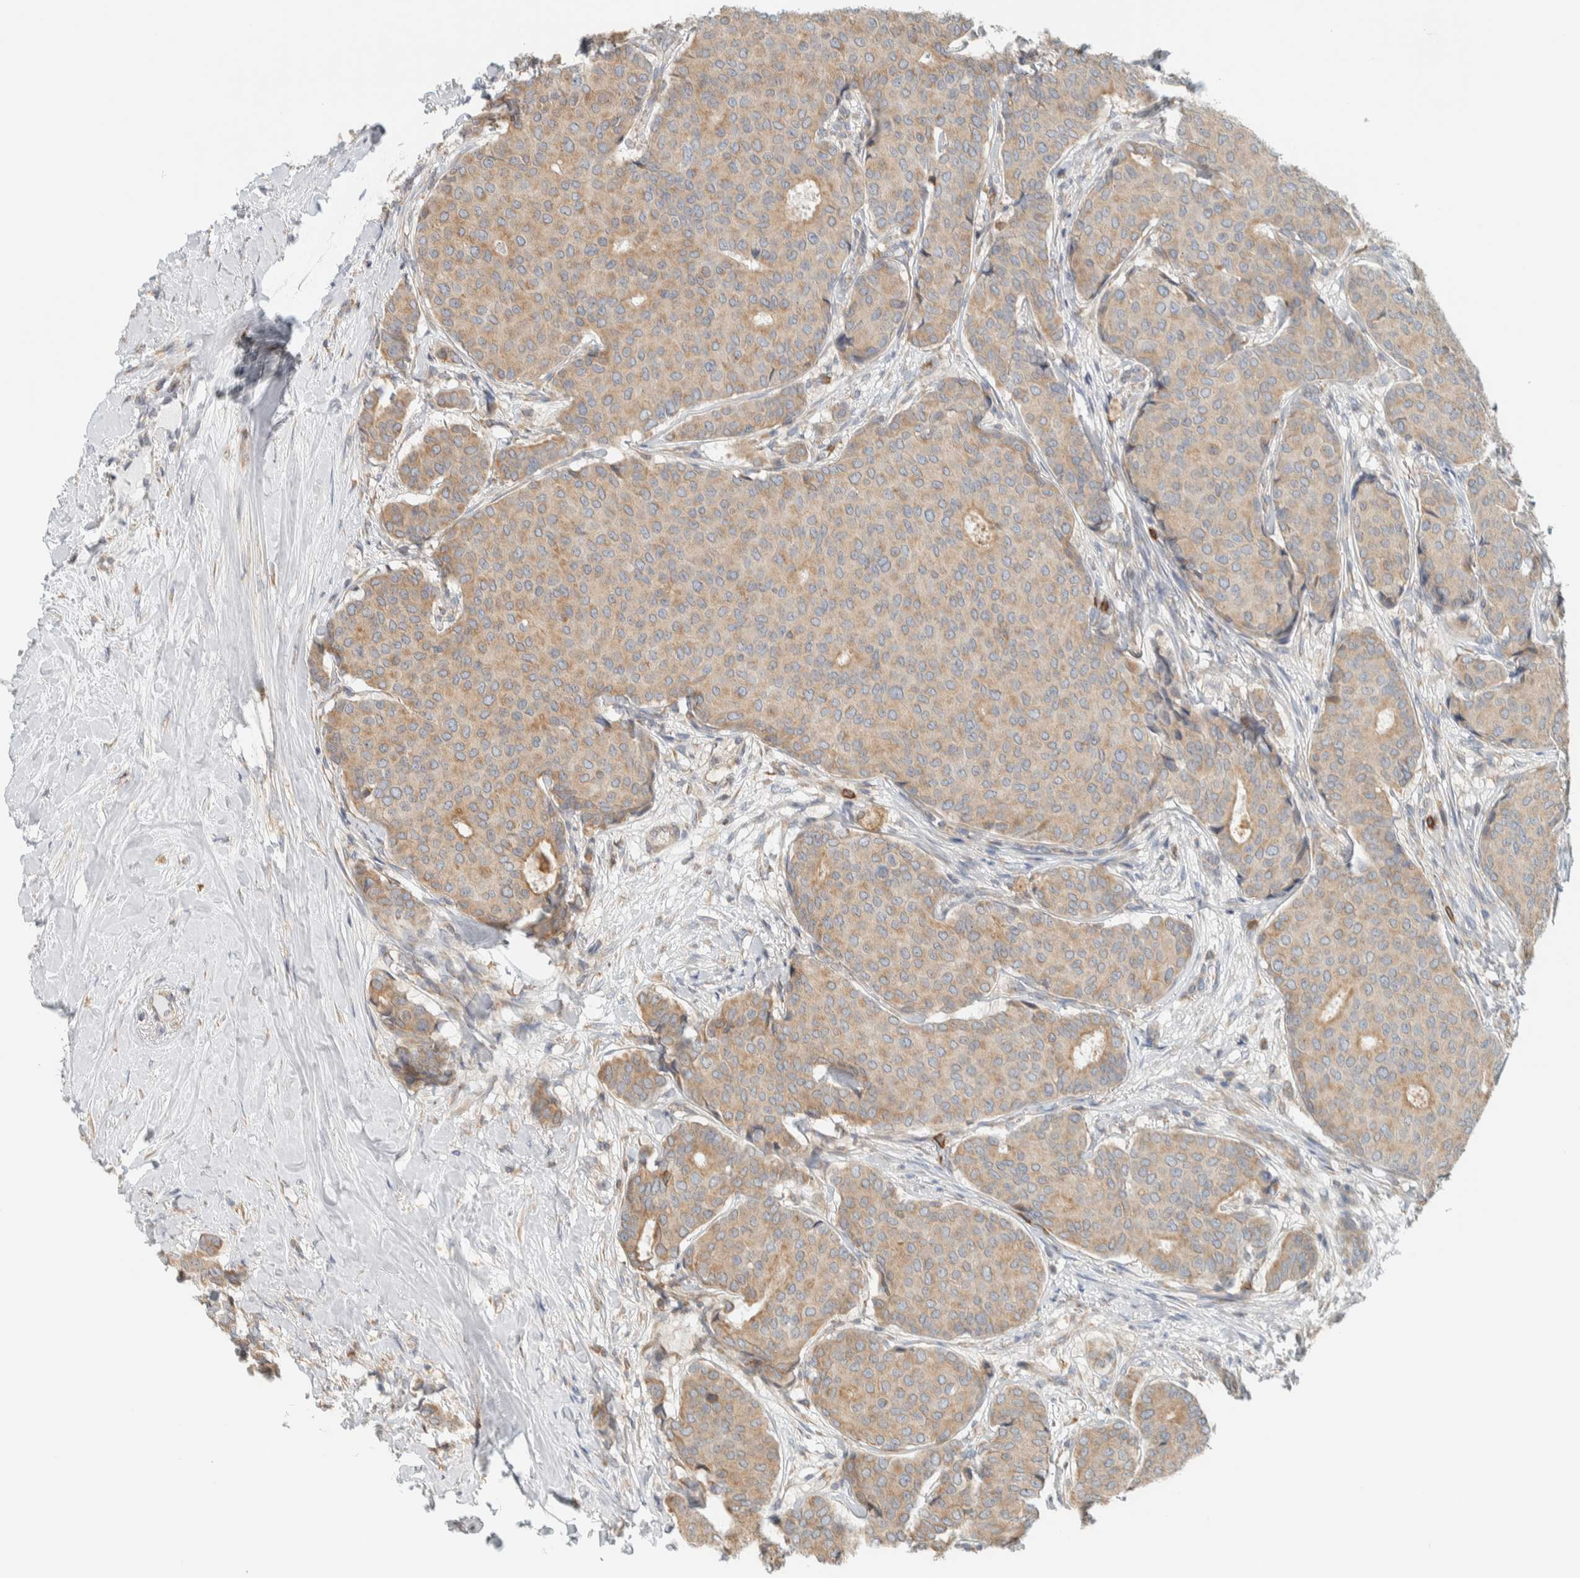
{"staining": {"intensity": "weak", "quantity": ">75%", "location": "cytoplasmic/membranous"}, "tissue": "breast cancer", "cell_type": "Tumor cells", "image_type": "cancer", "snomed": [{"axis": "morphology", "description": "Duct carcinoma"}, {"axis": "topography", "description": "Breast"}], "caption": "Protein staining of breast invasive ductal carcinoma tissue demonstrates weak cytoplasmic/membranous positivity in about >75% of tumor cells. The protein of interest is stained brown, and the nuclei are stained in blue (DAB (3,3'-diaminobenzidine) IHC with brightfield microscopy, high magnification).", "gene": "CCDC57", "patient": {"sex": "female", "age": 75}}